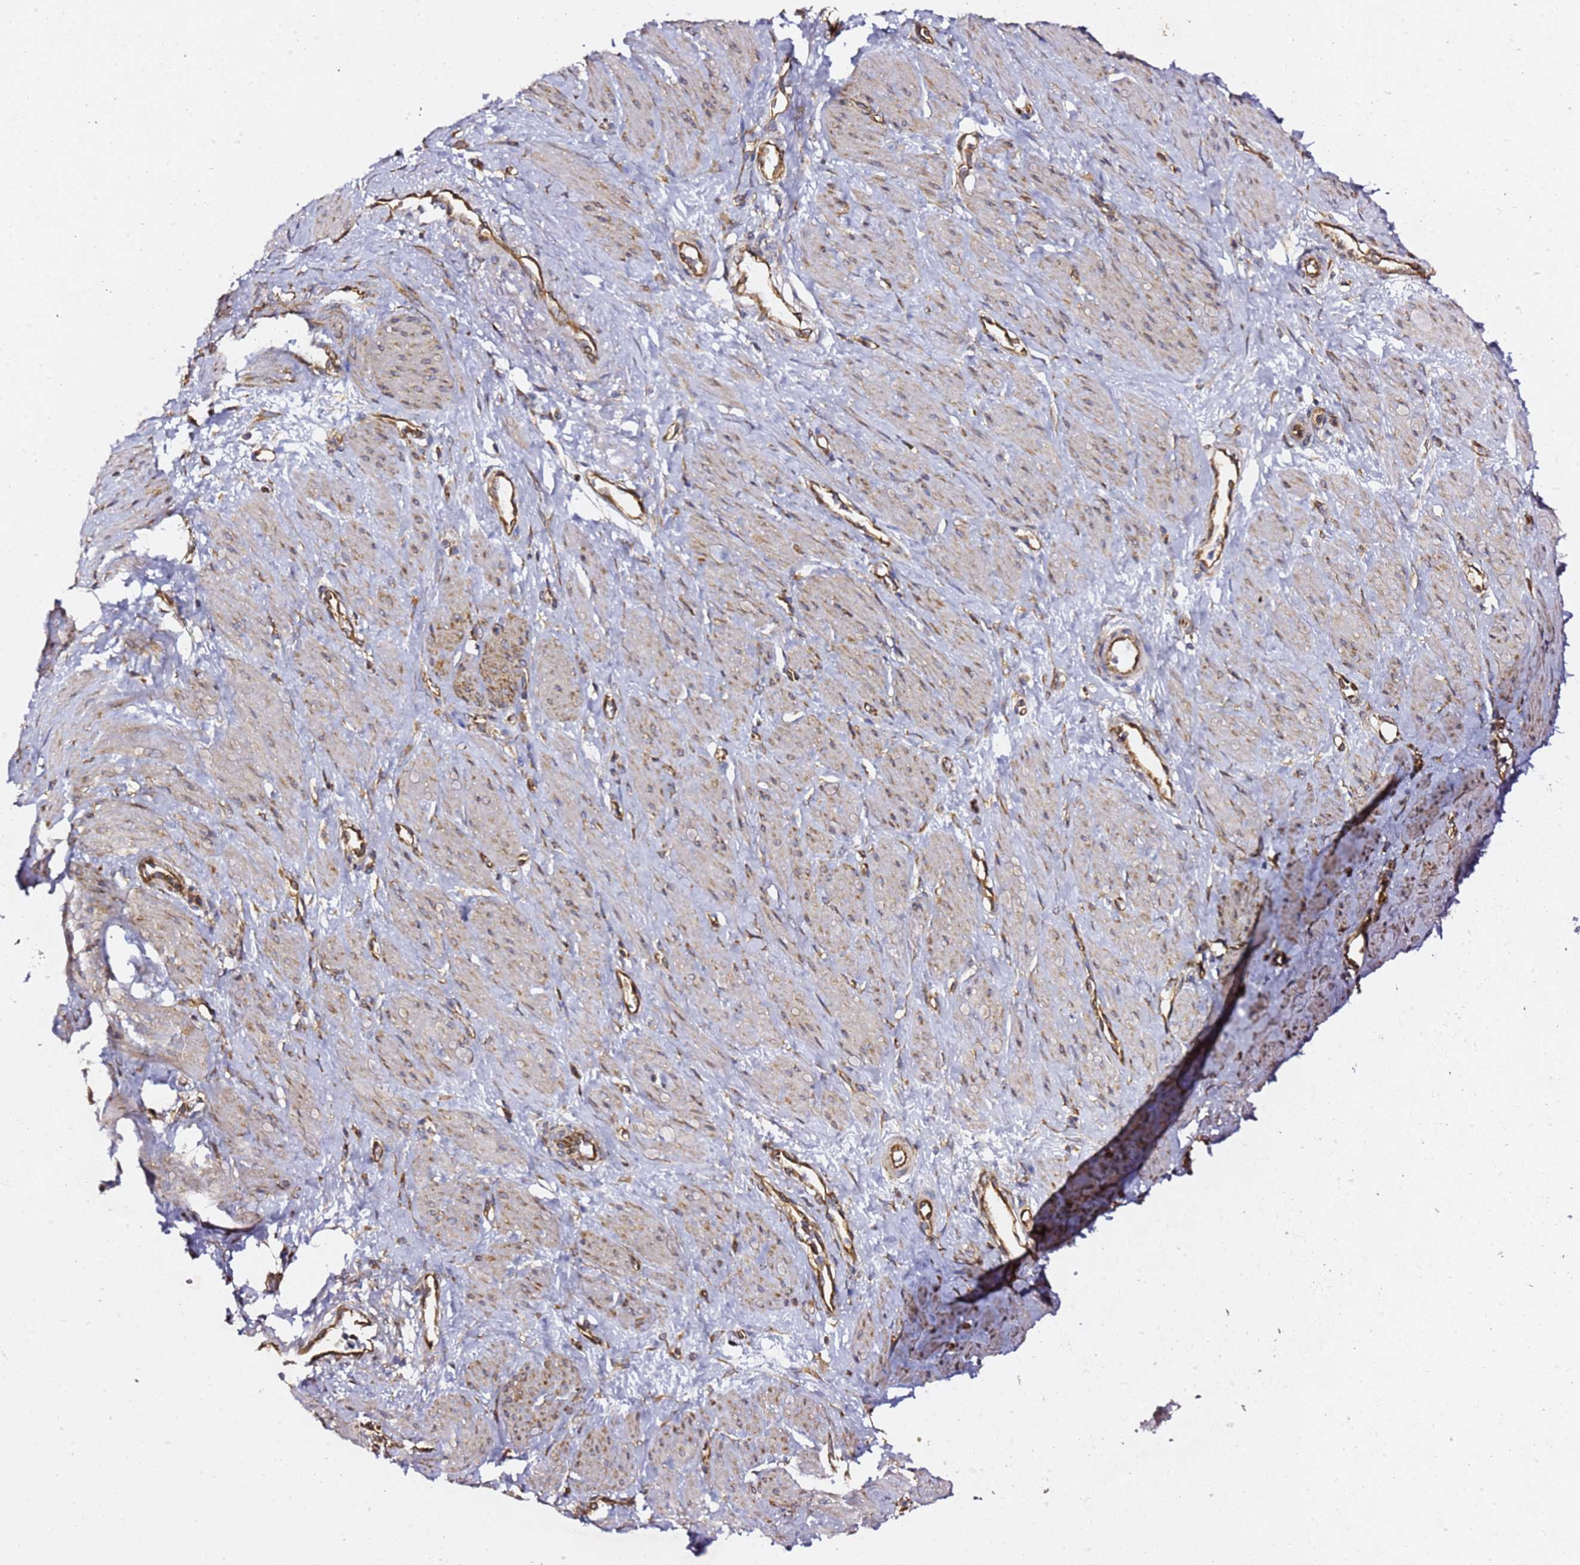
{"staining": {"intensity": "moderate", "quantity": "25%-75%", "location": "cytoplasmic/membranous"}, "tissue": "smooth muscle", "cell_type": "Smooth muscle cells", "image_type": "normal", "snomed": [{"axis": "morphology", "description": "Normal tissue, NOS"}, {"axis": "topography", "description": "Smooth muscle"}, {"axis": "topography", "description": "Uterus"}], "caption": "Smooth muscle stained for a protein (brown) reveals moderate cytoplasmic/membranous positive staining in approximately 25%-75% of smooth muscle cells.", "gene": "TPST1", "patient": {"sex": "female", "age": 39}}